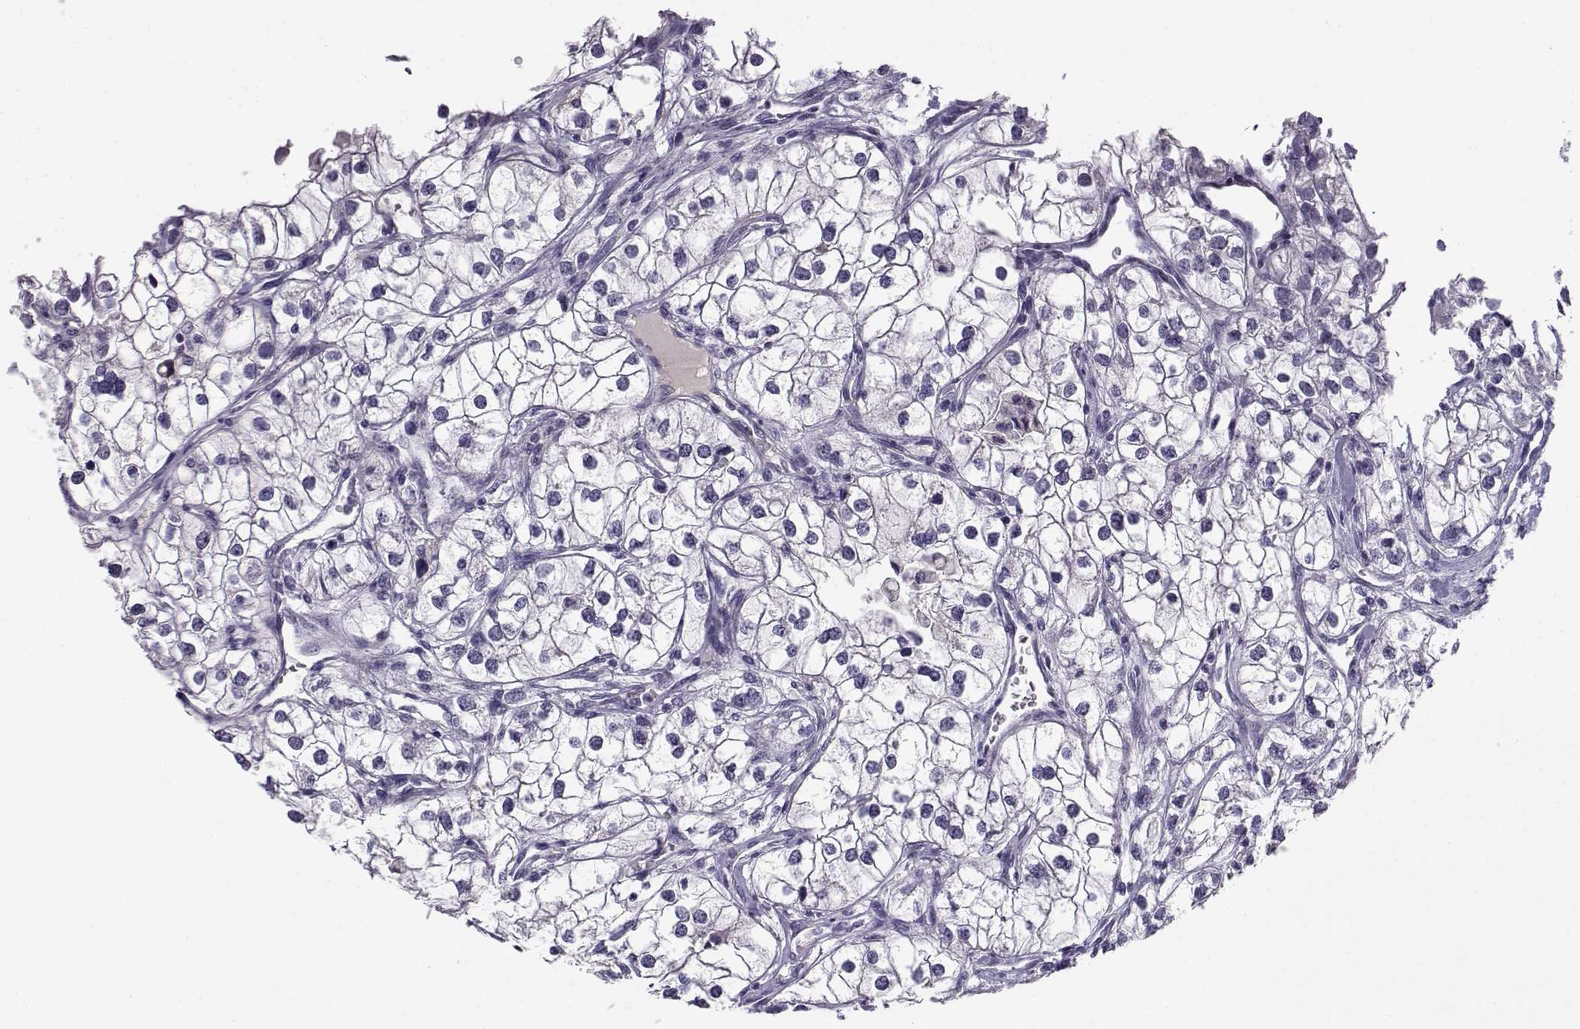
{"staining": {"intensity": "negative", "quantity": "none", "location": "none"}, "tissue": "renal cancer", "cell_type": "Tumor cells", "image_type": "cancer", "snomed": [{"axis": "morphology", "description": "Adenocarcinoma, NOS"}, {"axis": "topography", "description": "Kidney"}], "caption": "An IHC photomicrograph of renal cancer (adenocarcinoma) is shown. There is no staining in tumor cells of renal cancer (adenocarcinoma). The staining was performed using DAB (3,3'-diaminobenzidine) to visualize the protein expression in brown, while the nuclei were stained in blue with hematoxylin (Magnification: 20x).", "gene": "CFAP77", "patient": {"sex": "male", "age": 59}}